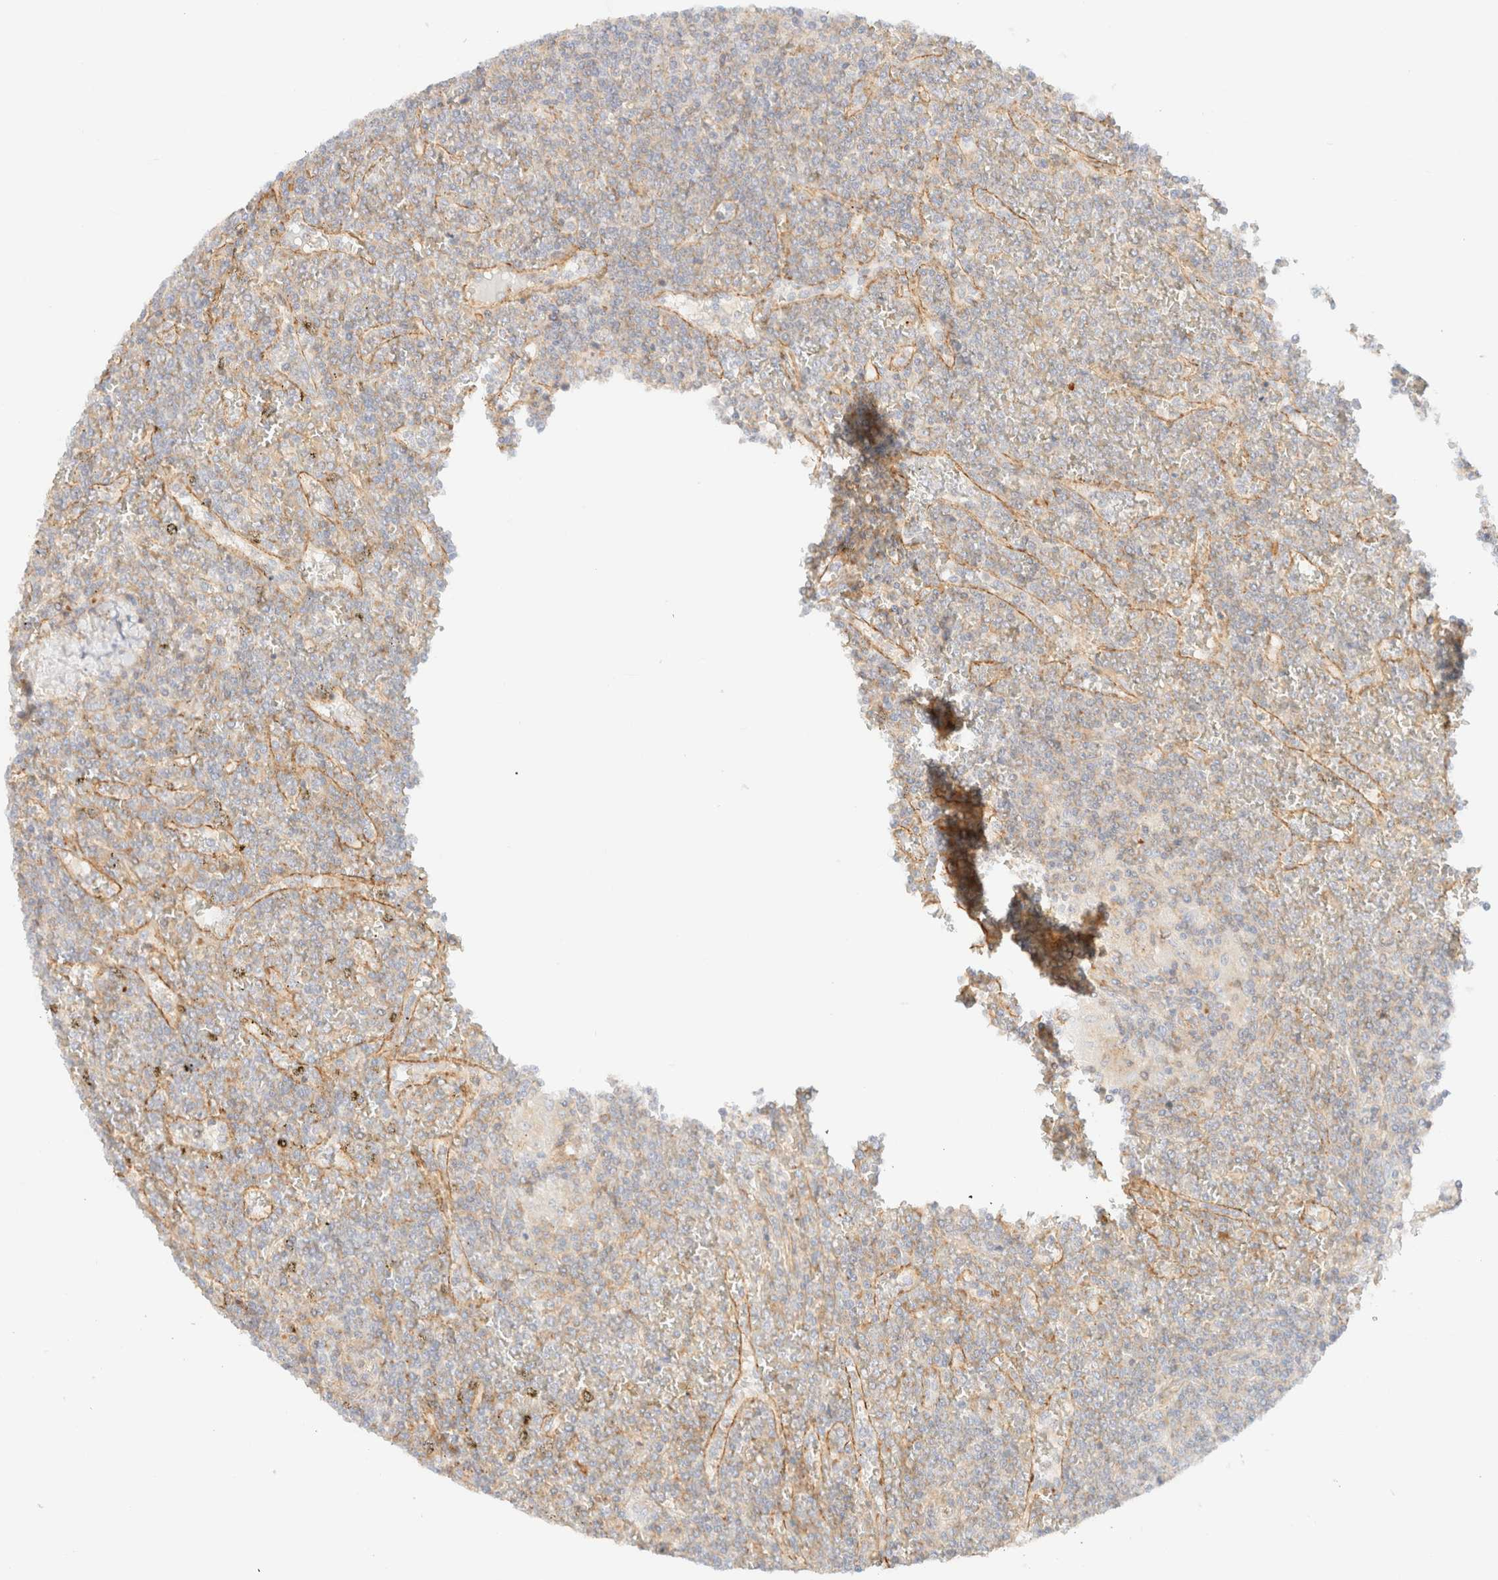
{"staining": {"intensity": "weak", "quantity": "<25%", "location": "cytoplasmic/membranous"}, "tissue": "lymphoma", "cell_type": "Tumor cells", "image_type": "cancer", "snomed": [{"axis": "morphology", "description": "Malignant lymphoma, non-Hodgkin's type, Low grade"}, {"axis": "topography", "description": "Spleen"}], "caption": "Immunohistochemistry micrograph of neoplastic tissue: lymphoma stained with DAB exhibits no significant protein expression in tumor cells.", "gene": "MYO10", "patient": {"sex": "female", "age": 19}}